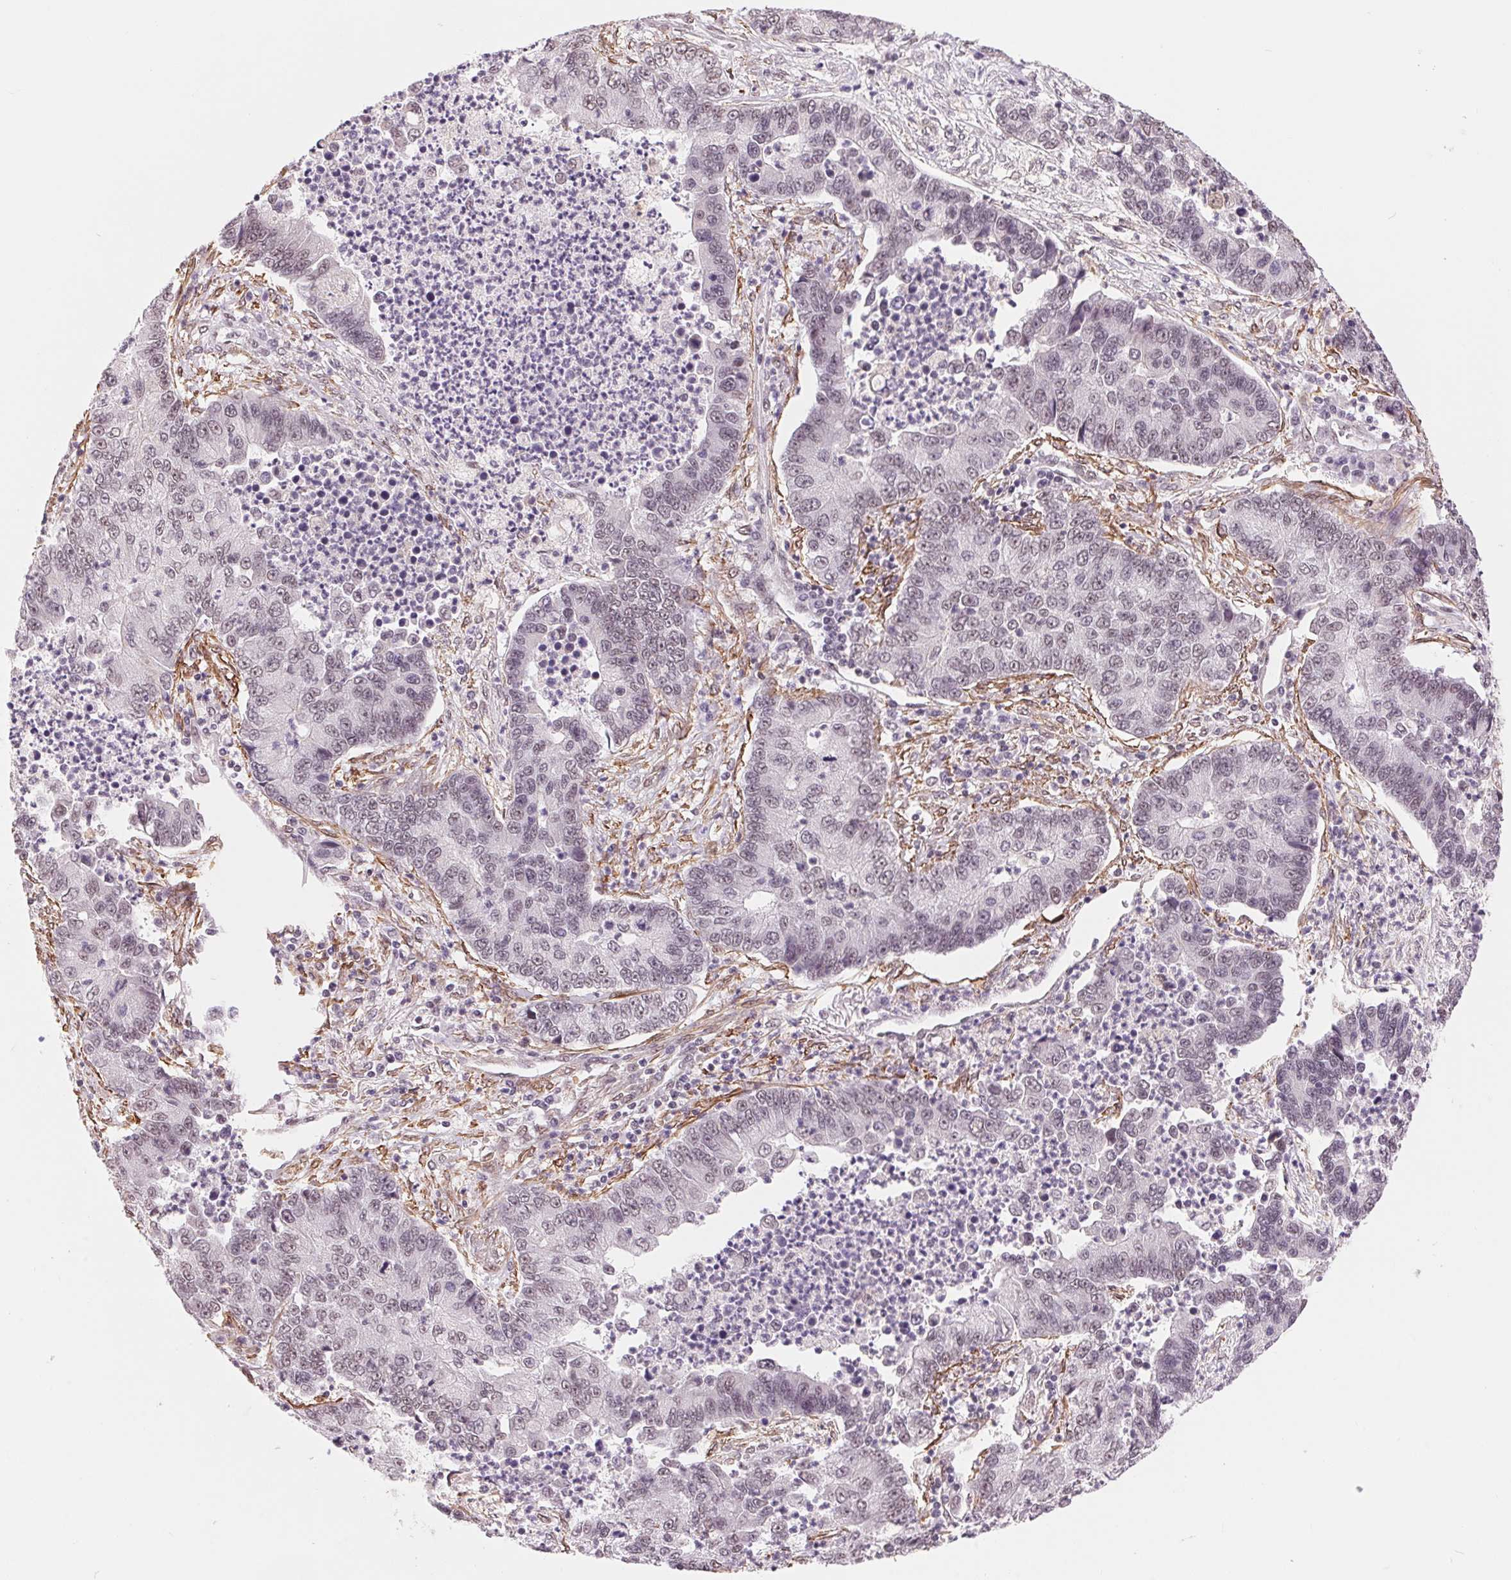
{"staining": {"intensity": "weak", "quantity": "25%-75%", "location": "nuclear"}, "tissue": "lung cancer", "cell_type": "Tumor cells", "image_type": "cancer", "snomed": [{"axis": "morphology", "description": "Adenocarcinoma, NOS"}, {"axis": "topography", "description": "Lung"}], "caption": "This micrograph displays lung adenocarcinoma stained with immunohistochemistry to label a protein in brown. The nuclear of tumor cells show weak positivity for the protein. Nuclei are counter-stained blue.", "gene": "BCAT1", "patient": {"sex": "female", "age": 57}}